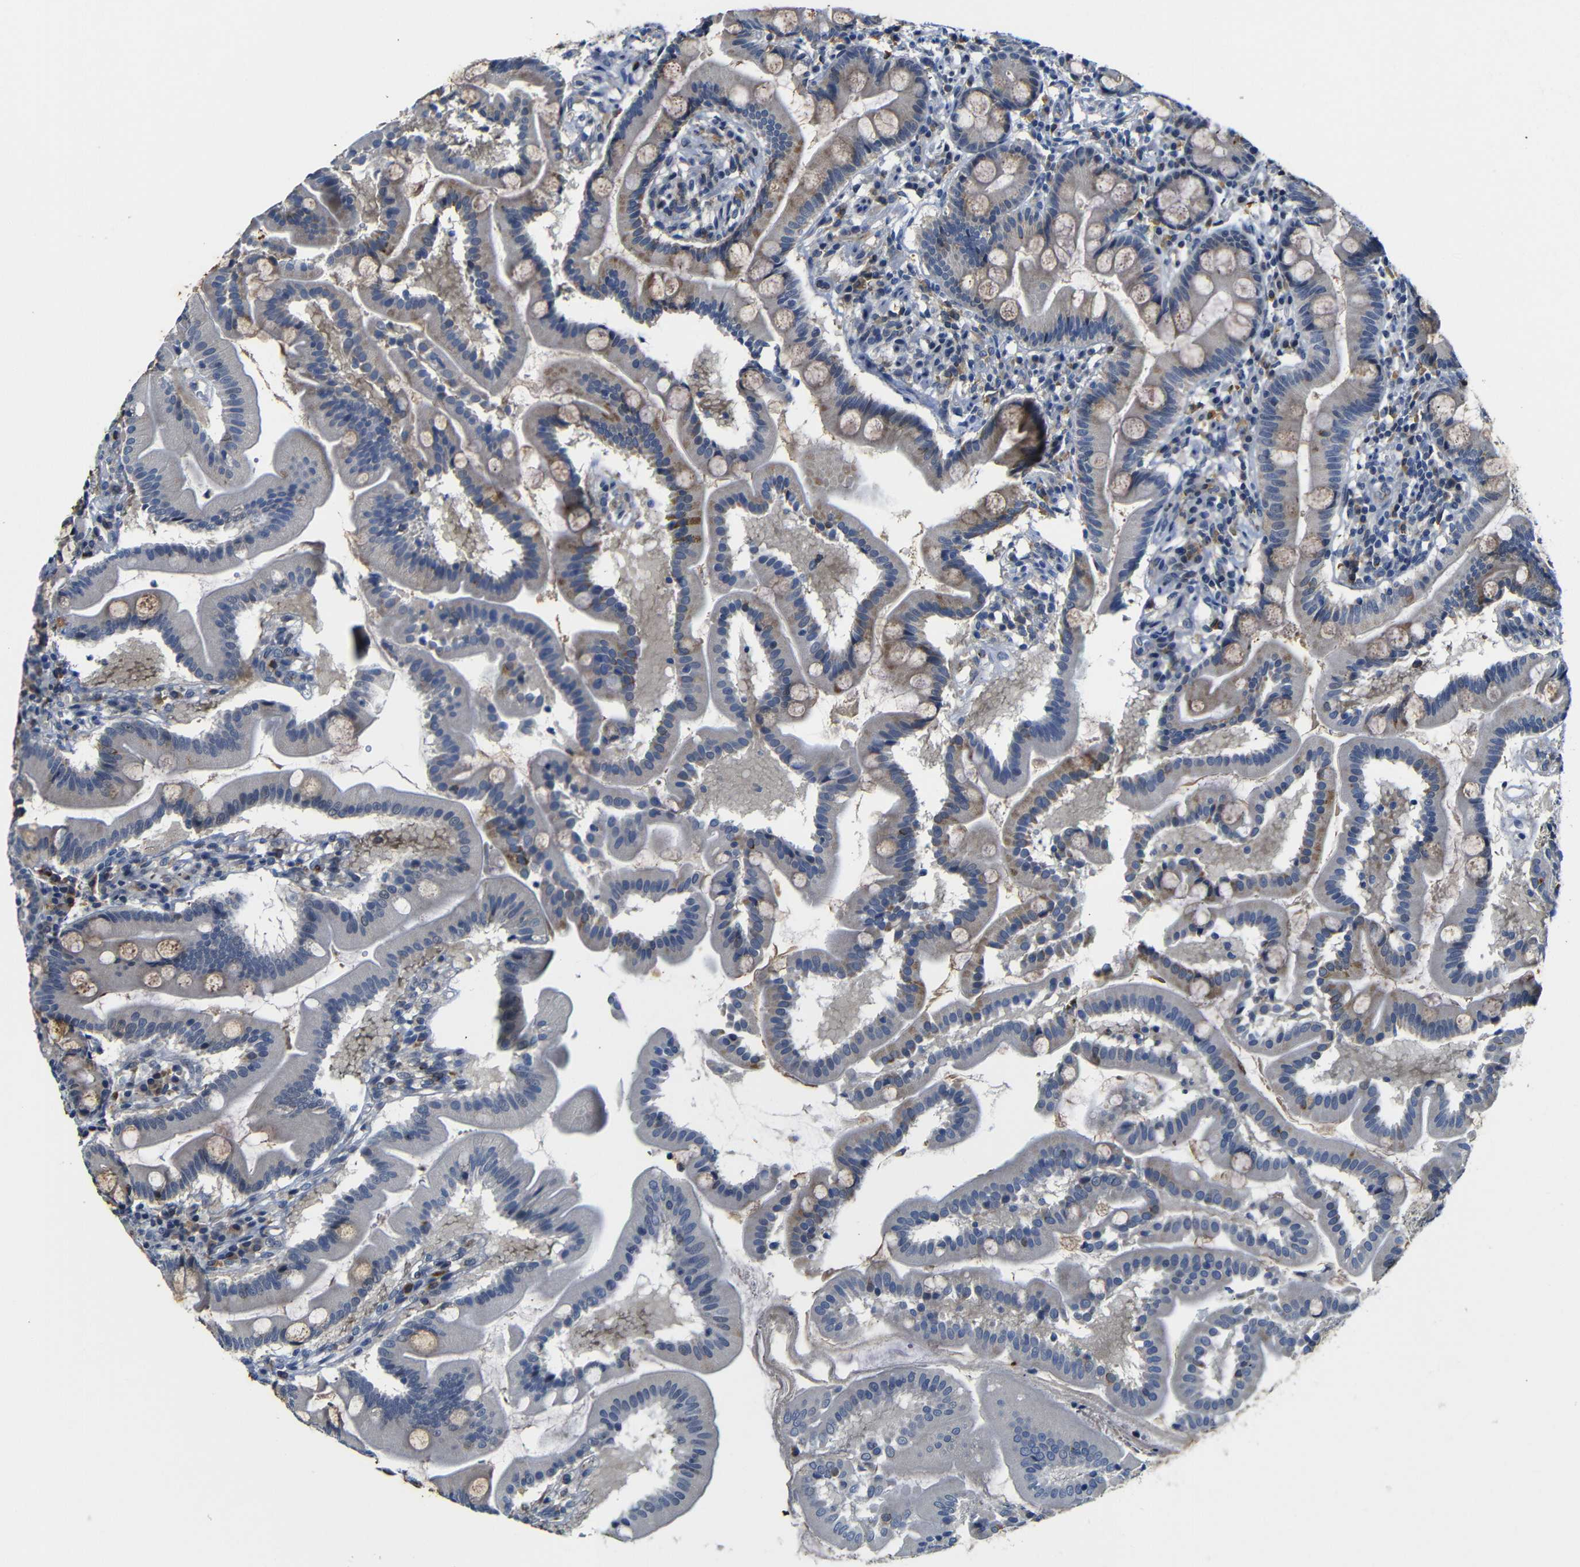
{"staining": {"intensity": "moderate", "quantity": "25%-75%", "location": "cytoplasmic/membranous"}, "tissue": "duodenum", "cell_type": "Glandular cells", "image_type": "normal", "snomed": [{"axis": "morphology", "description": "Normal tissue, NOS"}, {"axis": "topography", "description": "Duodenum"}], "caption": "This photomicrograph demonstrates immunohistochemistry staining of unremarkable duodenum, with medium moderate cytoplasmic/membranous positivity in about 25%-75% of glandular cells.", "gene": "FURIN", "patient": {"sex": "male", "age": 50}}